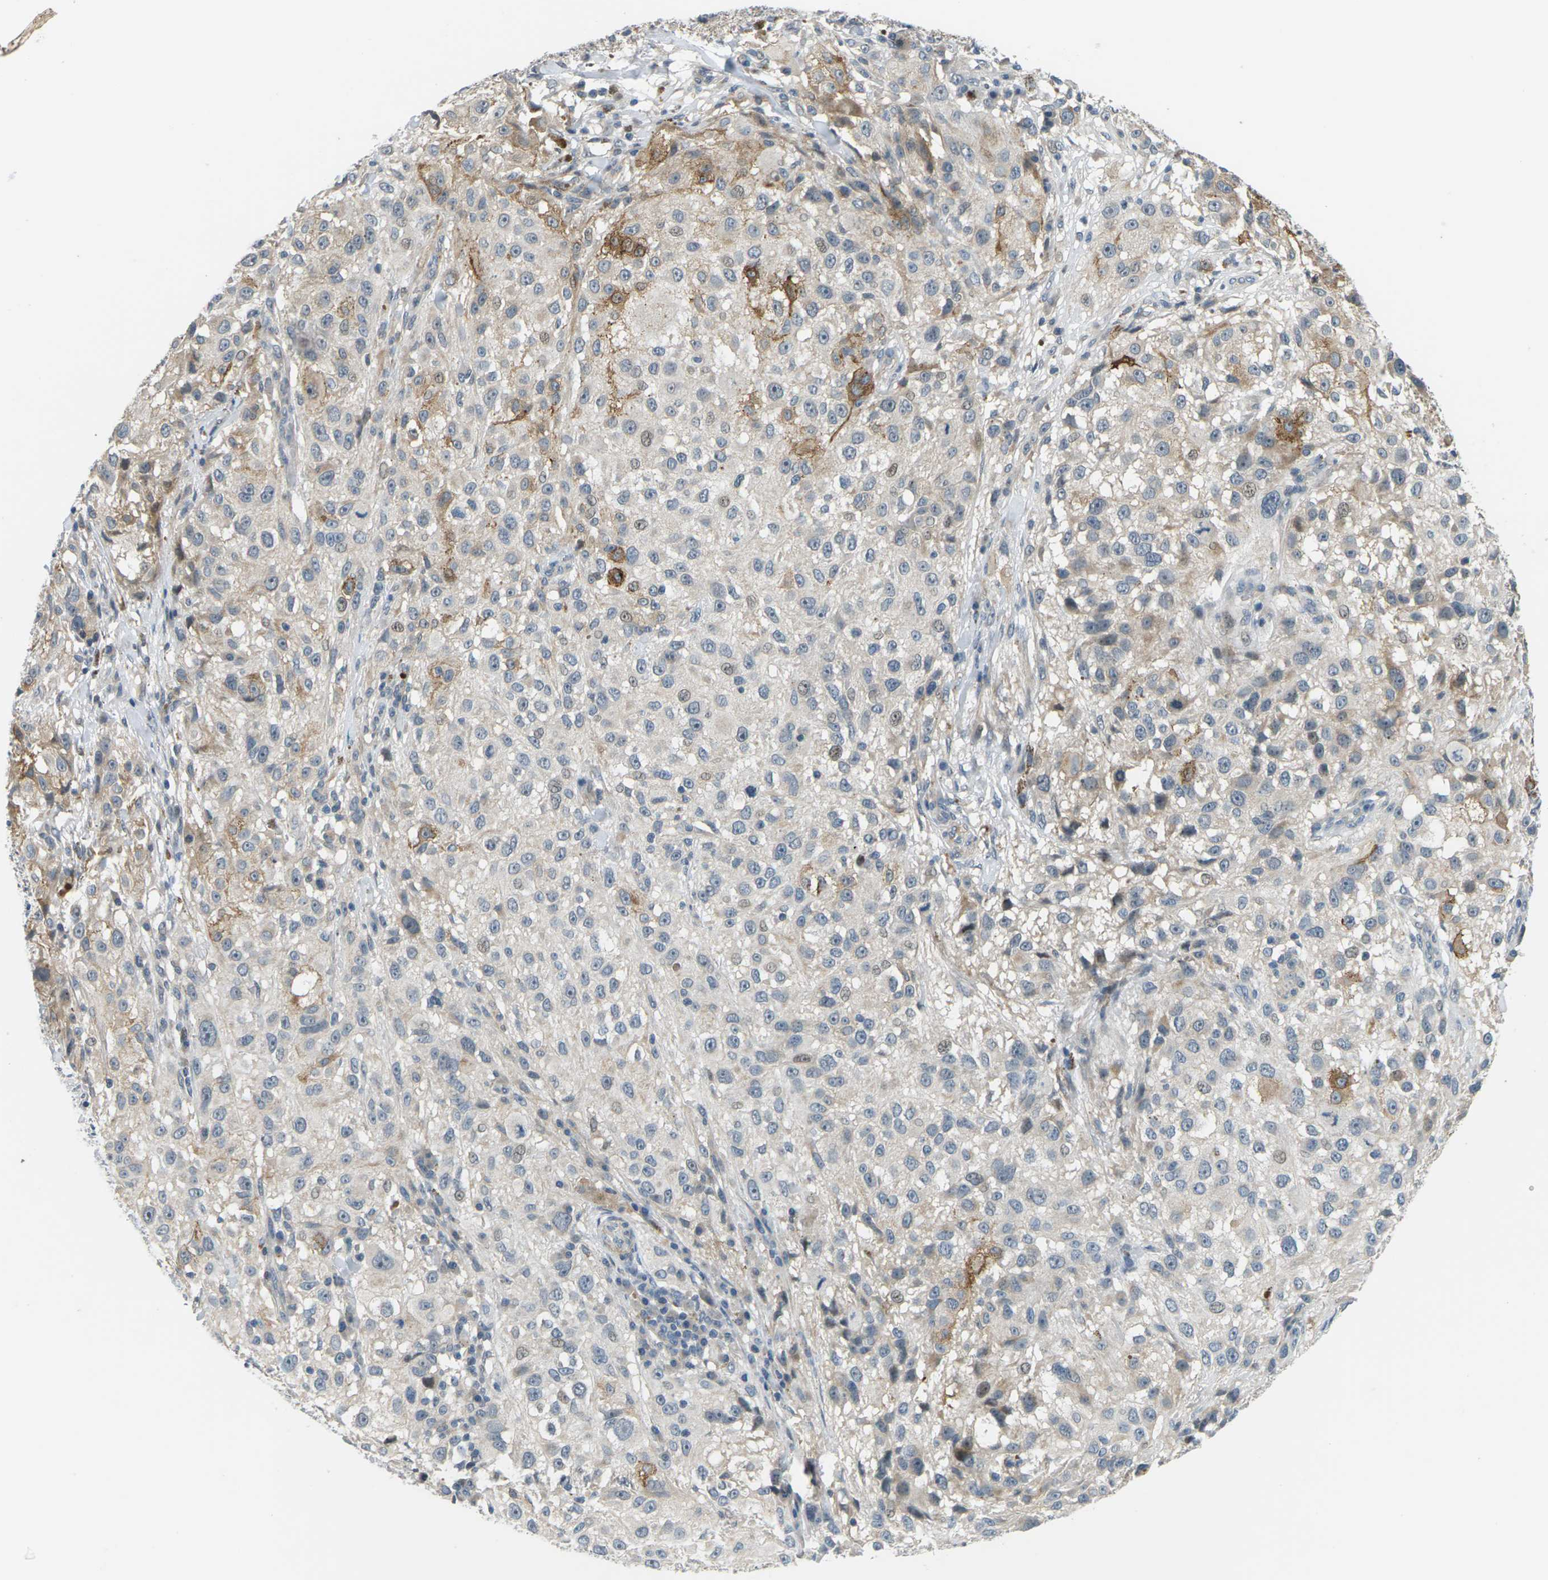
{"staining": {"intensity": "moderate", "quantity": "<25%", "location": "cytoplasmic/membranous"}, "tissue": "melanoma", "cell_type": "Tumor cells", "image_type": "cancer", "snomed": [{"axis": "morphology", "description": "Necrosis, NOS"}, {"axis": "morphology", "description": "Malignant melanoma, NOS"}, {"axis": "topography", "description": "Skin"}], "caption": "IHC staining of malignant melanoma, which shows low levels of moderate cytoplasmic/membranous expression in about <25% of tumor cells indicating moderate cytoplasmic/membranous protein staining. The staining was performed using DAB (3,3'-diaminobenzidine) (brown) for protein detection and nuclei were counterstained in hematoxylin (blue).", "gene": "SLC13A3", "patient": {"sex": "female", "age": 87}}